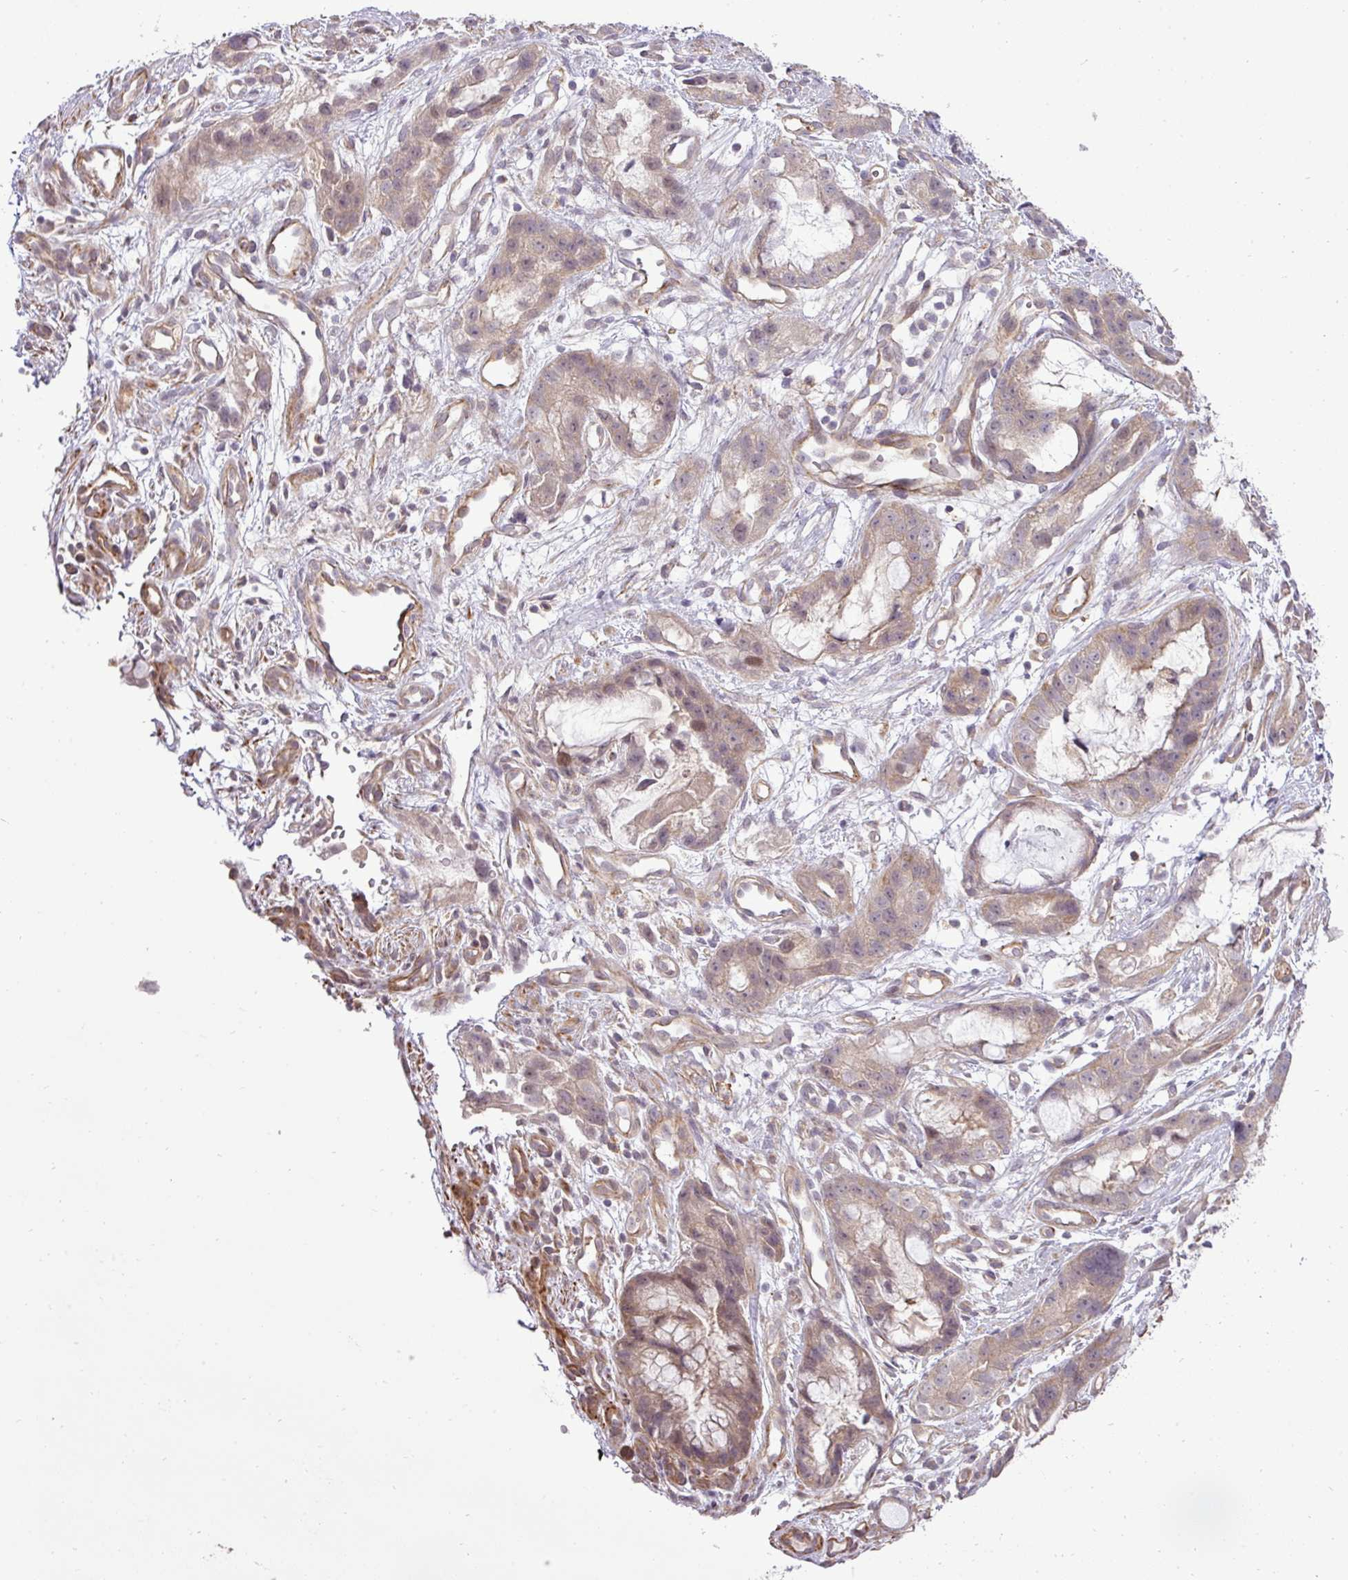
{"staining": {"intensity": "weak", "quantity": ">75%", "location": "cytoplasmic/membranous"}, "tissue": "stomach cancer", "cell_type": "Tumor cells", "image_type": "cancer", "snomed": [{"axis": "morphology", "description": "Adenocarcinoma, NOS"}, {"axis": "topography", "description": "Stomach"}], "caption": "The micrograph displays immunohistochemical staining of adenocarcinoma (stomach). There is weak cytoplasmic/membranous staining is appreciated in approximately >75% of tumor cells.", "gene": "PDRG1", "patient": {"sex": "male", "age": 55}}